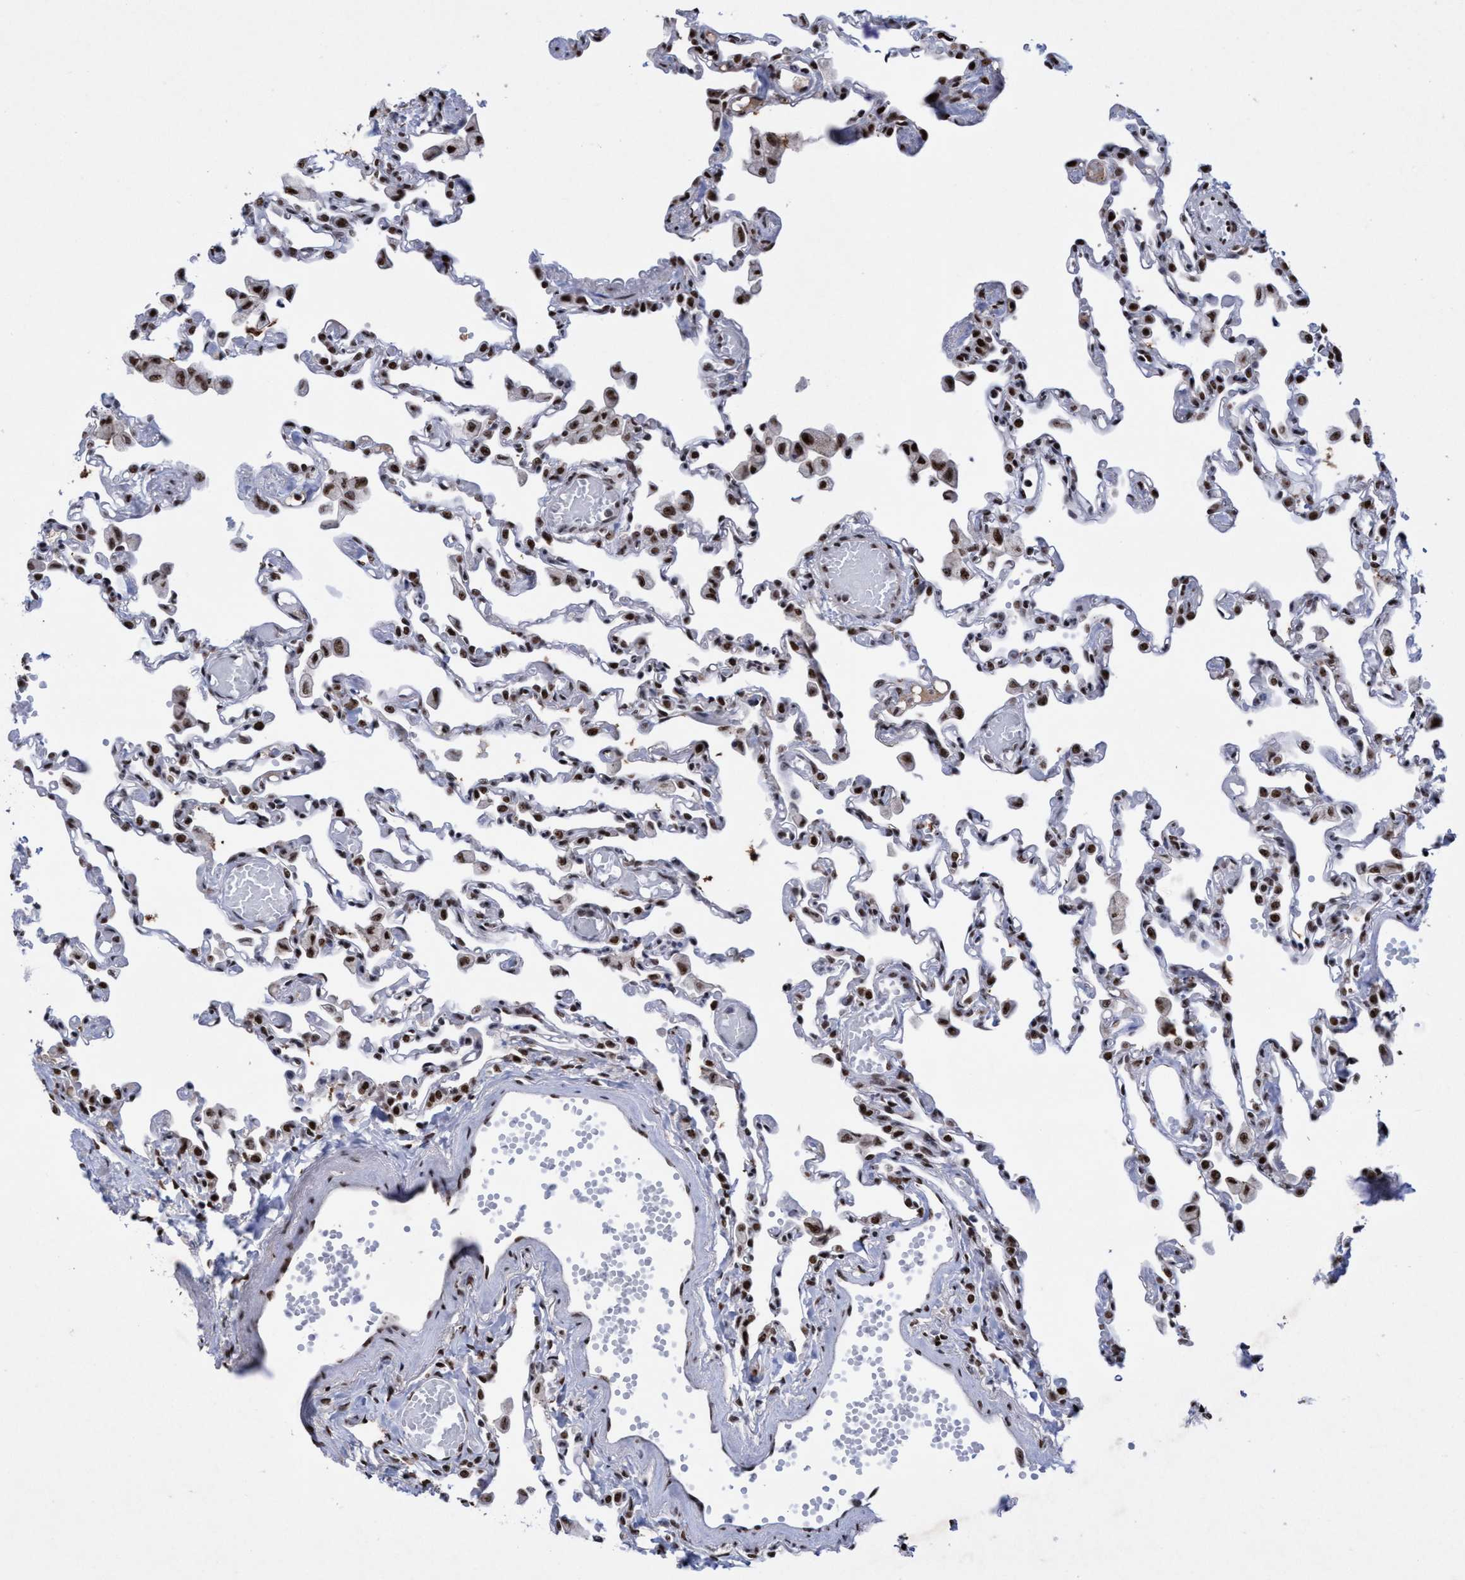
{"staining": {"intensity": "strong", "quantity": ">75%", "location": "nuclear"}, "tissue": "lung", "cell_type": "Alveolar cells", "image_type": "normal", "snomed": [{"axis": "morphology", "description": "Normal tissue, NOS"}, {"axis": "topography", "description": "Bronchus"}, {"axis": "topography", "description": "Lung"}], "caption": "Alveolar cells exhibit strong nuclear positivity in approximately >75% of cells in benign lung. Immunohistochemistry stains the protein in brown and the nuclei are stained blue.", "gene": "EFCAB10", "patient": {"sex": "female", "age": 49}}